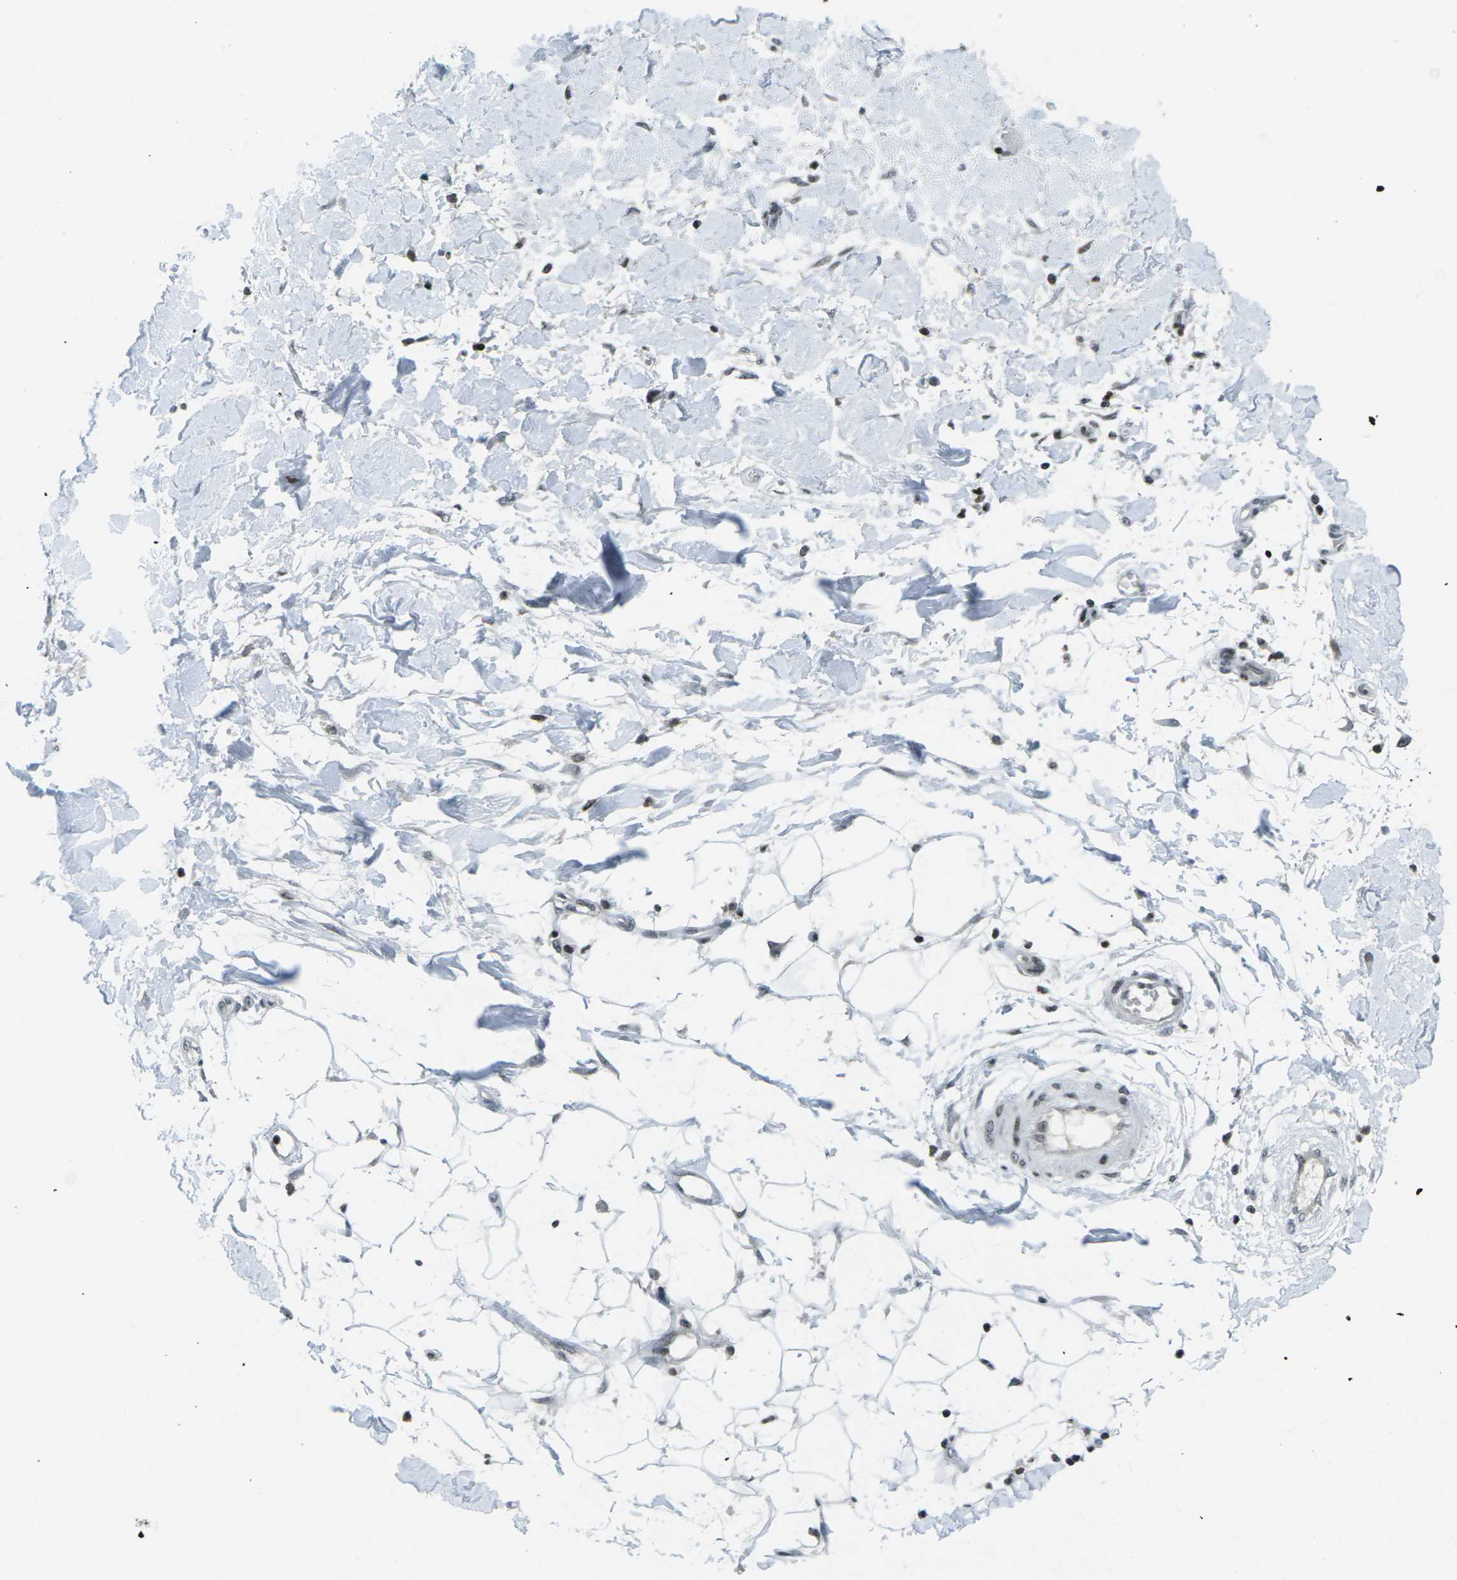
{"staining": {"intensity": "strong", "quantity": ">75%", "location": "nuclear"}, "tissue": "adipose tissue", "cell_type": "Adipocytes", "image_type": "normal", "snomed": [{"axis": "morphology", "description": "Normal tissue, NOS"}, {"axis": "morphology", "description": "Squamous cell carcinoma, NOS"}, {"axis": "topography", "description": "Skin"}, {"axis": "topography", "description": "Peripheral nerve tissue"}], "caption": "Adipocytes display high levels of strong nuclear expression in approximately >75% of cells in normal adipose tissue.", "gene": "EME1", "patient": {"sex": "male", "age": 83}}